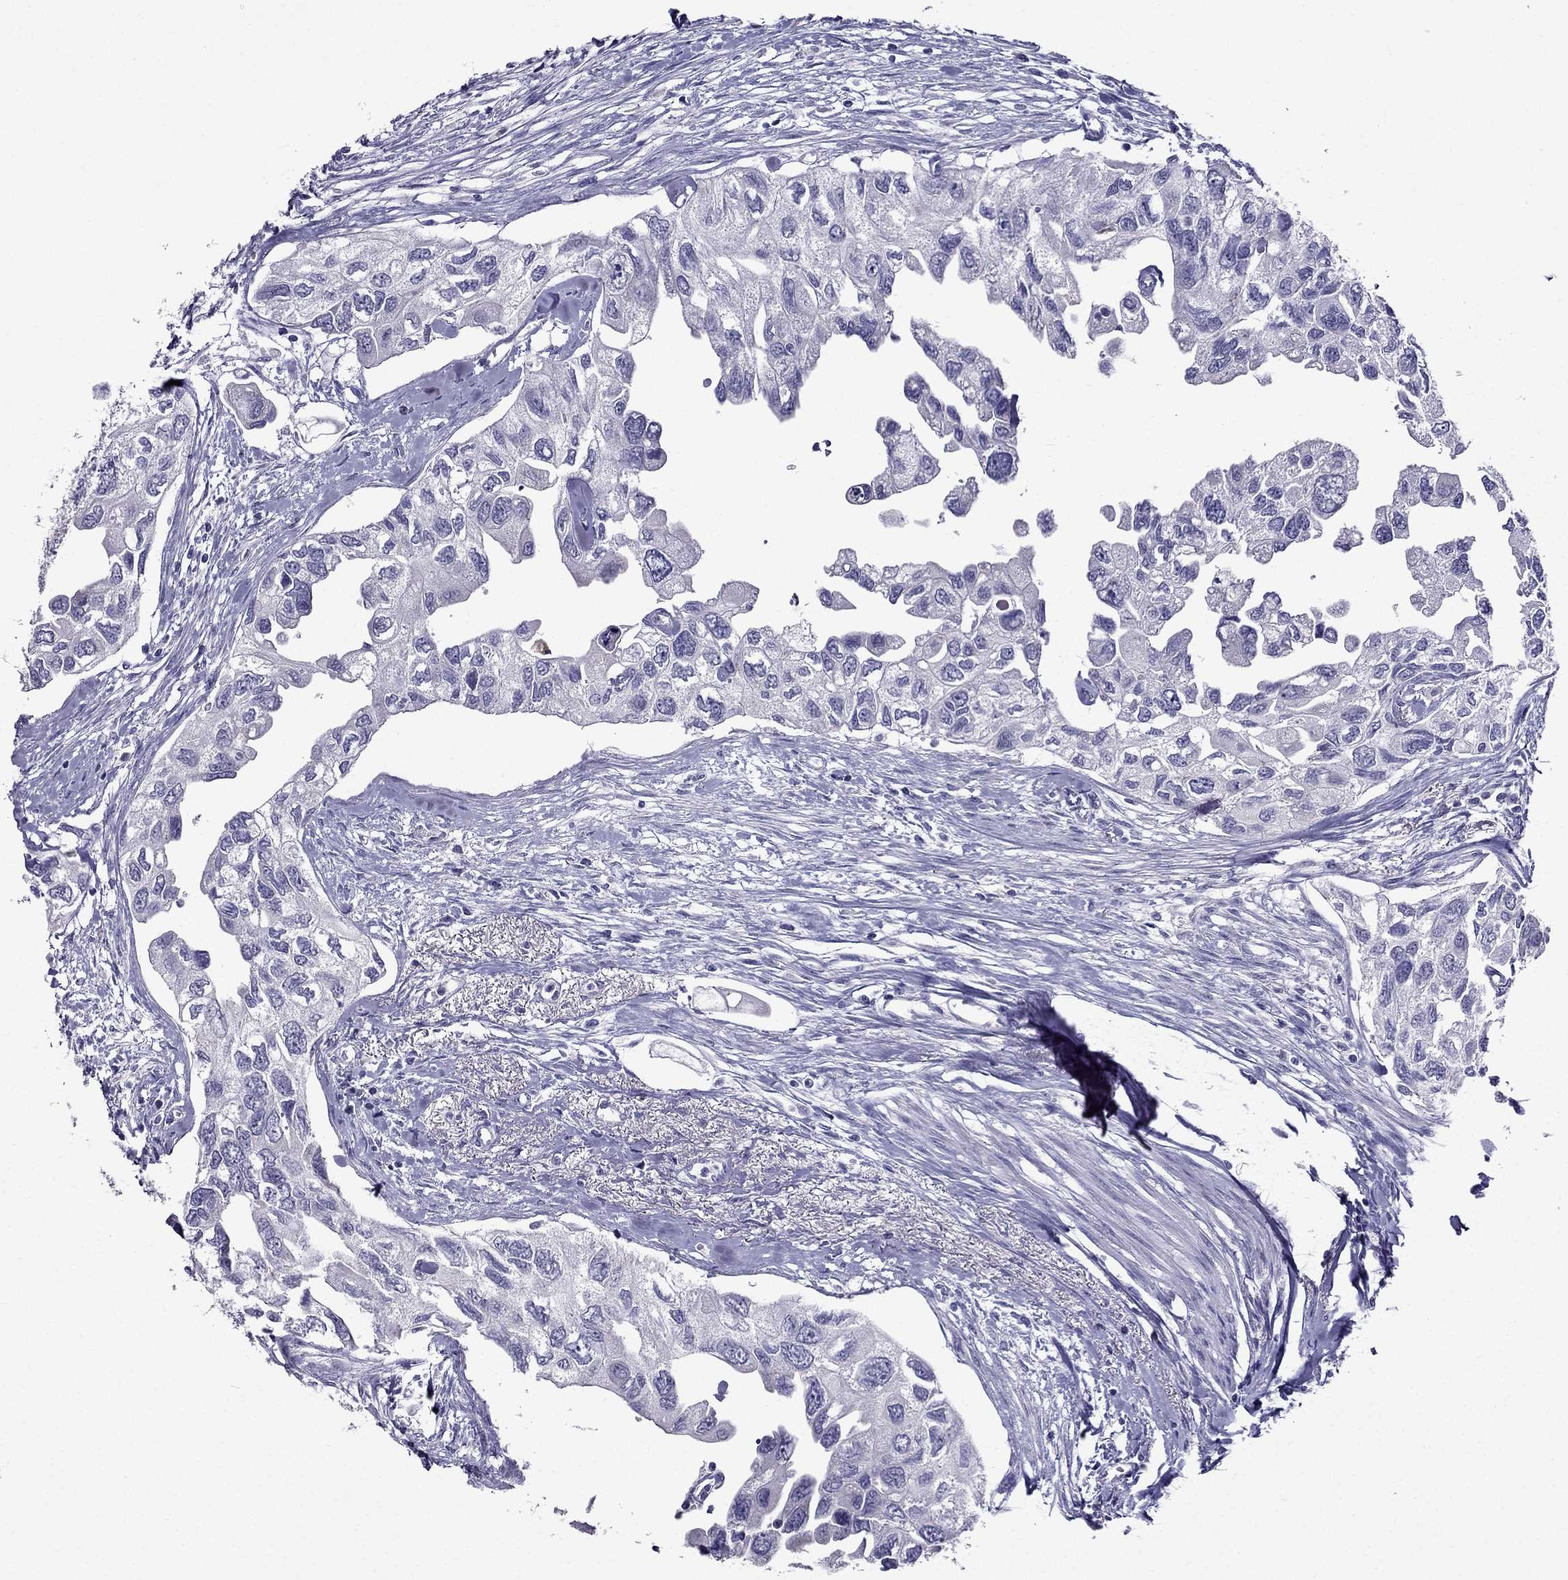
{"staining": {"intensity": "negative", "quantity": "none", "location": "none"}, "tissue": "urothelial cancer", "cell_type": "Tumor cells", "image_type": "cancer", "snomed": [{"axis": "morphology", "description": "Urothelial carcinoma, High grade"}, {"axis": "topography", "description": "Urinary bladder"}], "caption": "Immunohistochemical staining of human urothelial cancer exhibits no significant expression in tumor cells. The staining was performed using DAB (3,3'-diaminobenzidine) to visualize the protein expression in brown, while the nuclei were stained in blue with hematoxylin (Magnification: 20x).", "gene": "ZNF541", "patient": {"sex": "male", "age": 59}}